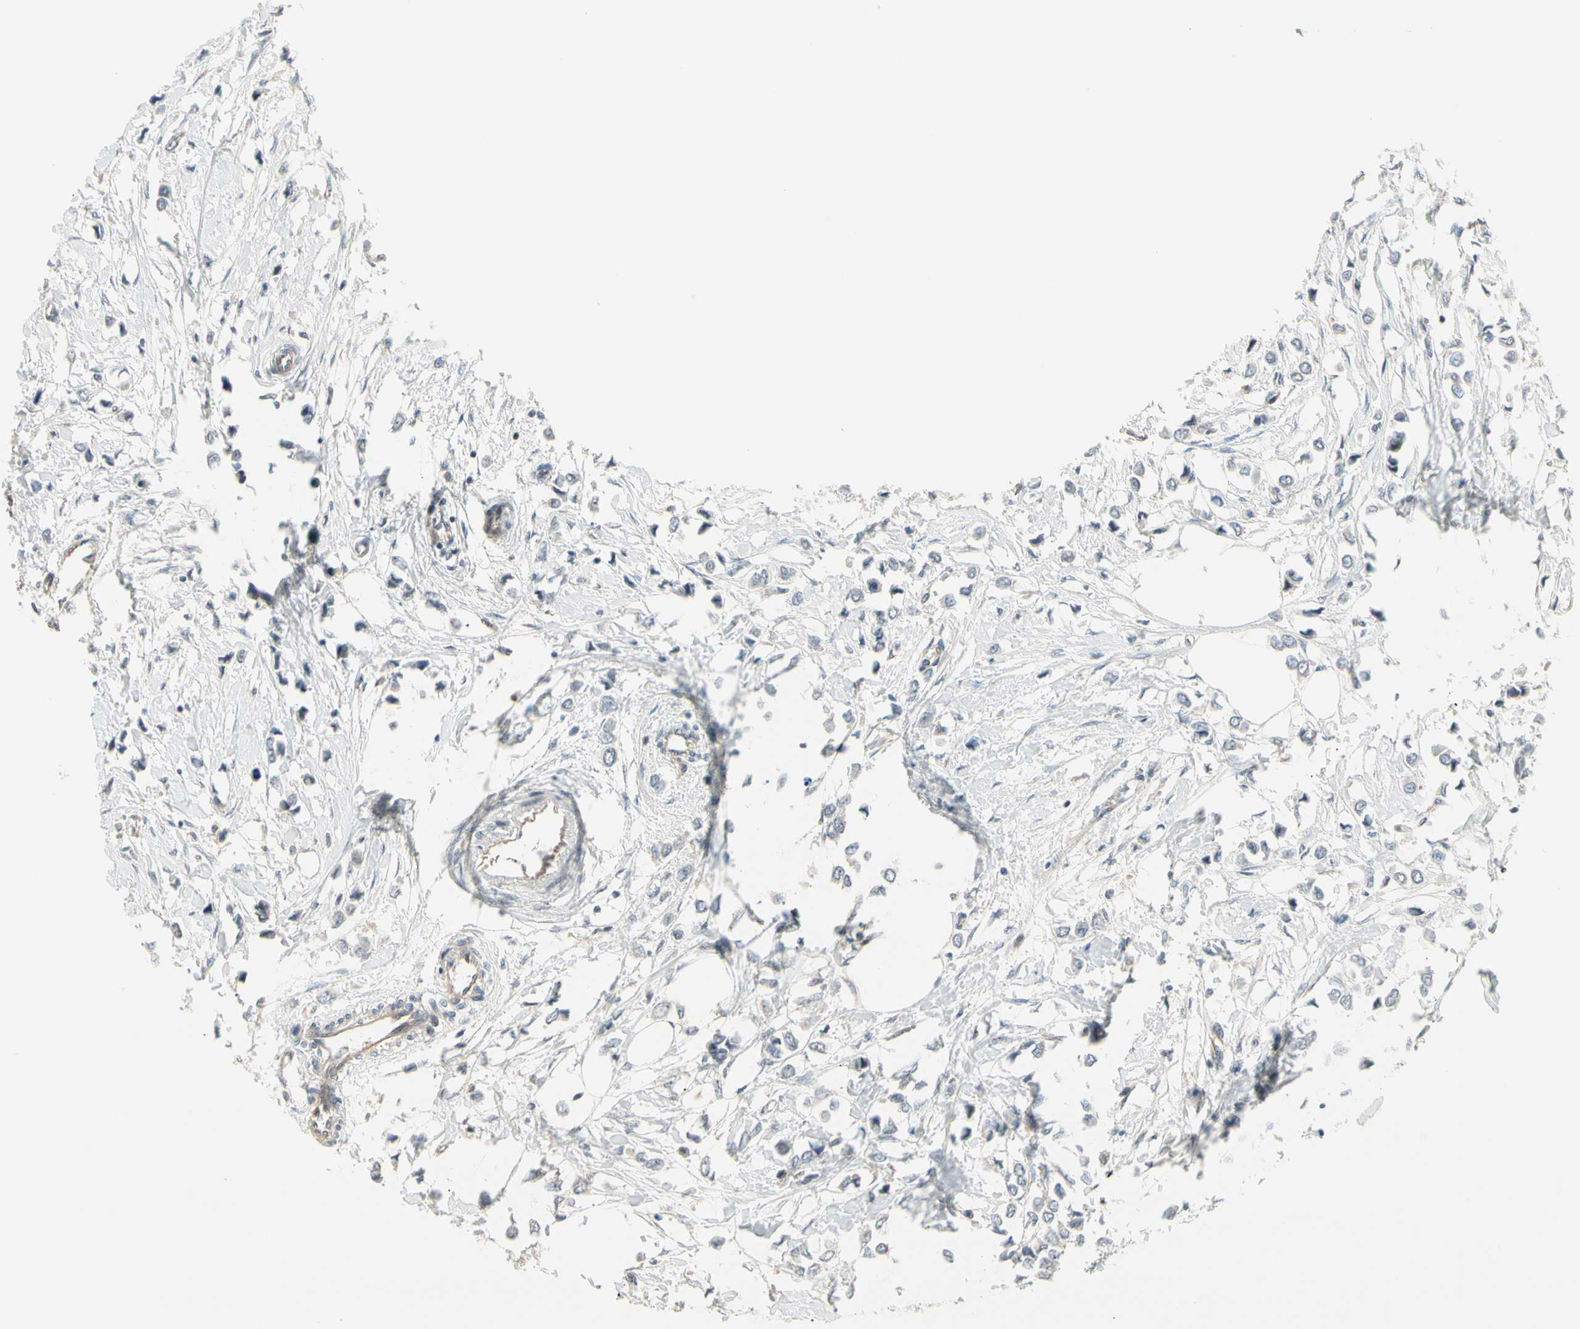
{"staining": {"intensity": "negative", "quantity": "none", "location": "none"}, "tissue": "breast cancer", "cell_type": "Tumor cells", "image_type": "cancer", "snomed": [{"axis": "morphology", "description": "Lobular carcinoma"}, {"axis": "topography", "description": "Breast"}], "caption": "This is a image of immunohistochemistry (IHC) staining of breast cancer (lobular carcinoma), which shows no positivity in tumor cells.", "gene": "SVBP", "patient": {"sex": "female", "age": 51}}